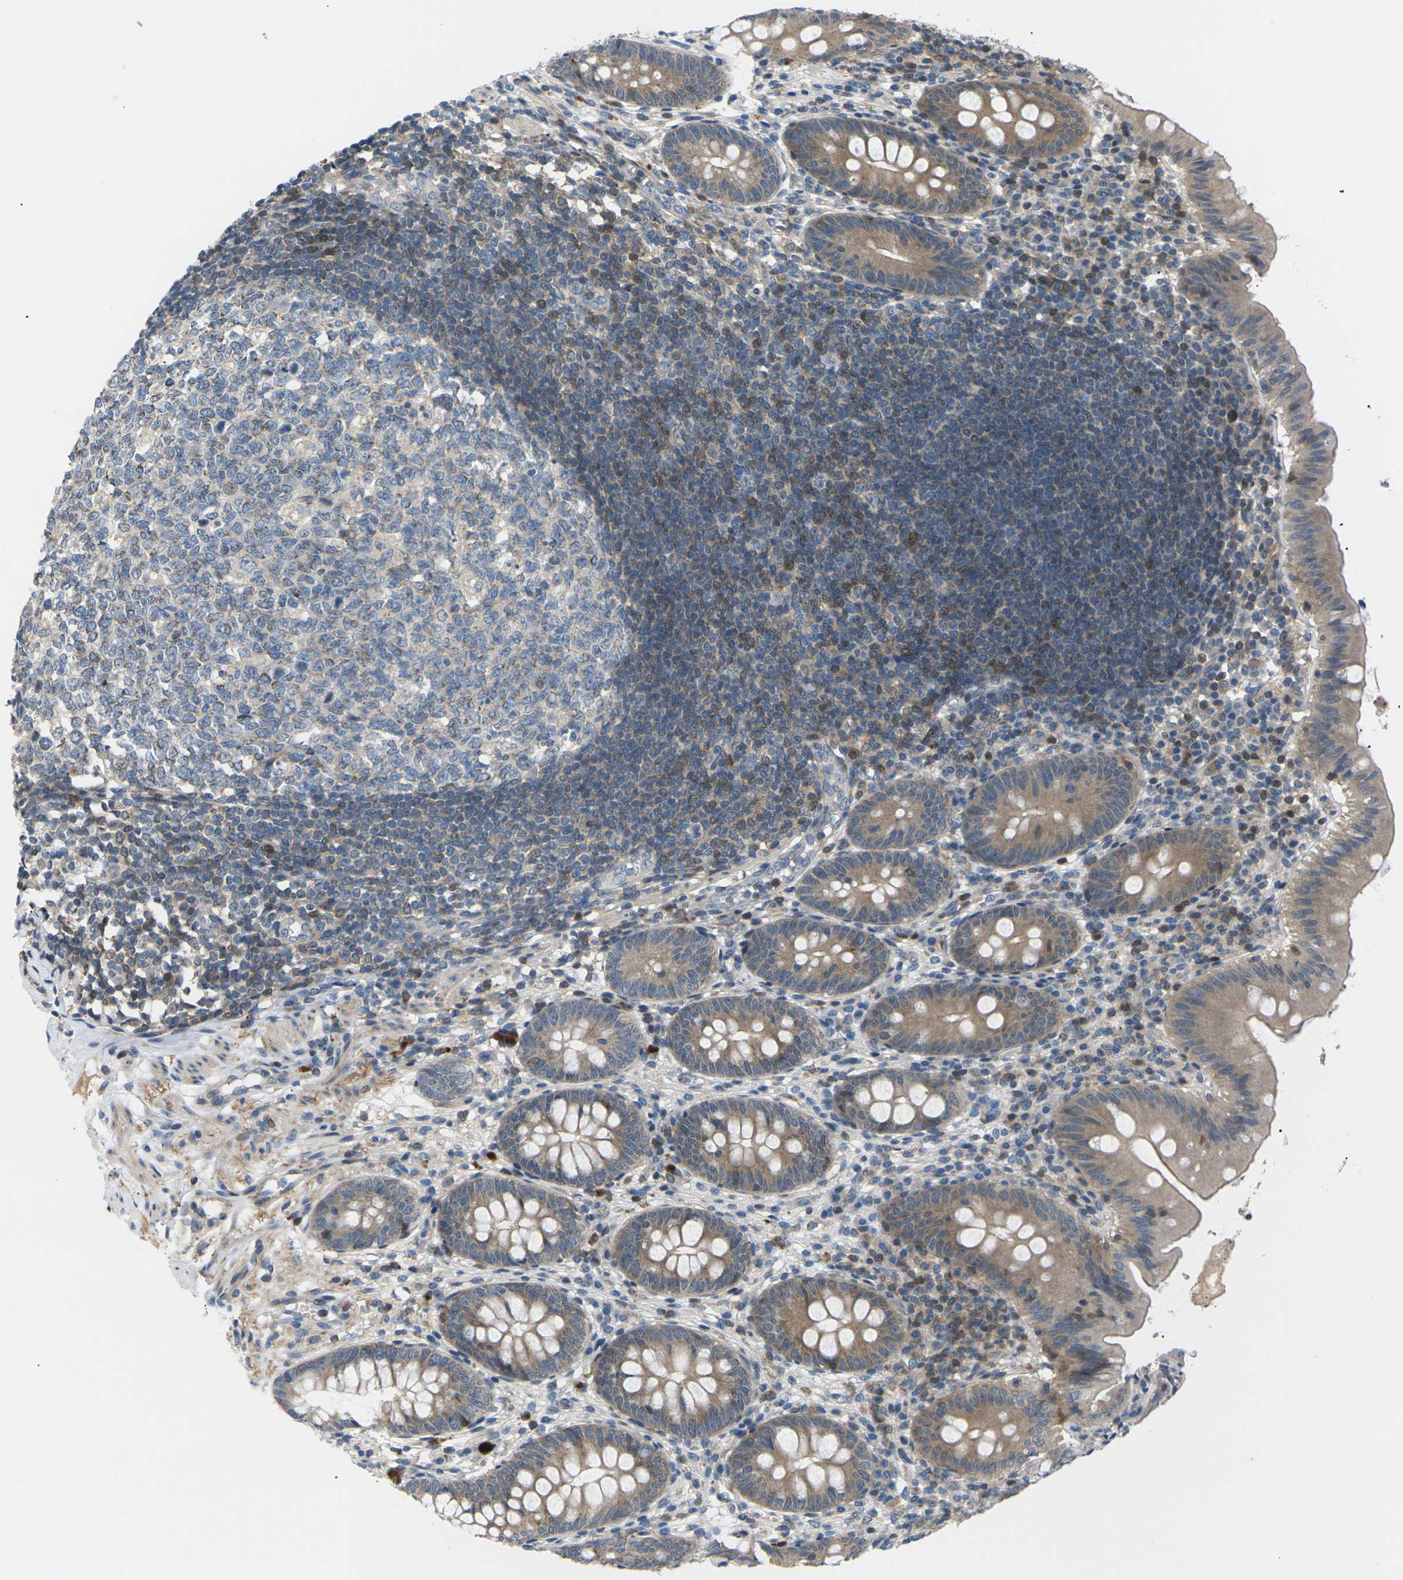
{"staining": {"intensity": "moderate", "quantity": ">75%", "location": "cytoplasmic/membranous"}, "tissue": "appendix", "cell_type": "Glandular cells", "image_type": "normal", "snomed": [{"axis": "morphology", "description": "Normal tissue, NOS"}, {"axis": "topography", "description": "Appendix"}], "caption": "Protein positivity by IHC displays moderate cytoplasmic/membranous positivity in about >75% of glandular cells in benign appendix. Nuclei are stained in blue.", "gene": "RPS6KA3", "patient": {"sex": "male", "age": 56}}